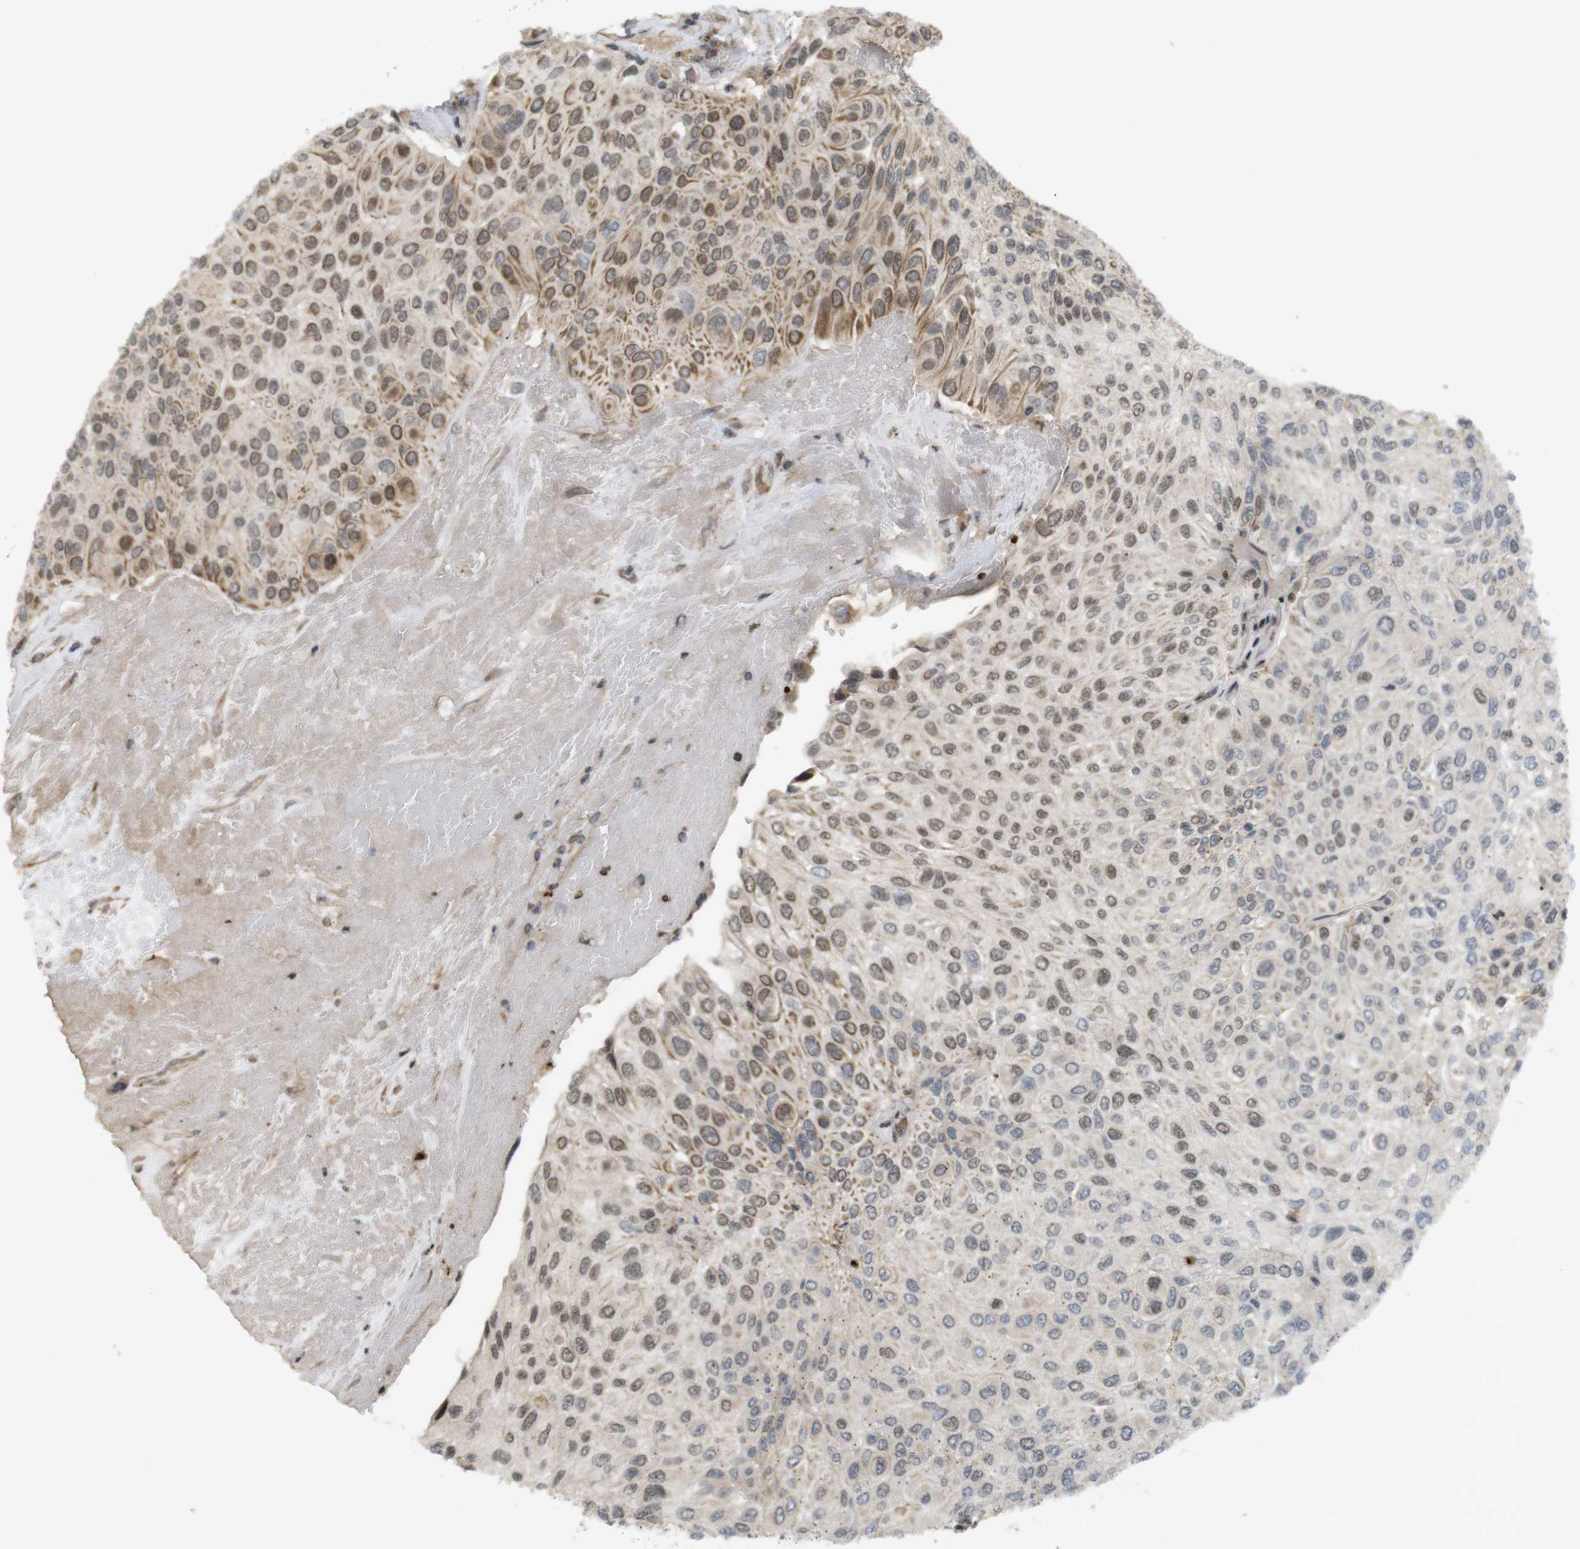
{"staining": {"intensity": "moderate", "quantity": "25%-75%", "location": "nuclear"}, "tissue": "urothelial cancer", "cell_type": "Tumor cells", "image_type": "cancer", "snomed": [{"axis": "morphology", "description": "Urothelial carcinoma, High grade"}, {"axis": "topography", "description": "Urinary bladder"}], "caption": "Tumor cells demonstrate moderate nuclear expression in approximately 25%-75% of cells in high-grade urothelial carcinoma.", "gene": "SP2", "patient": {"sex": "male", "age": 66}}